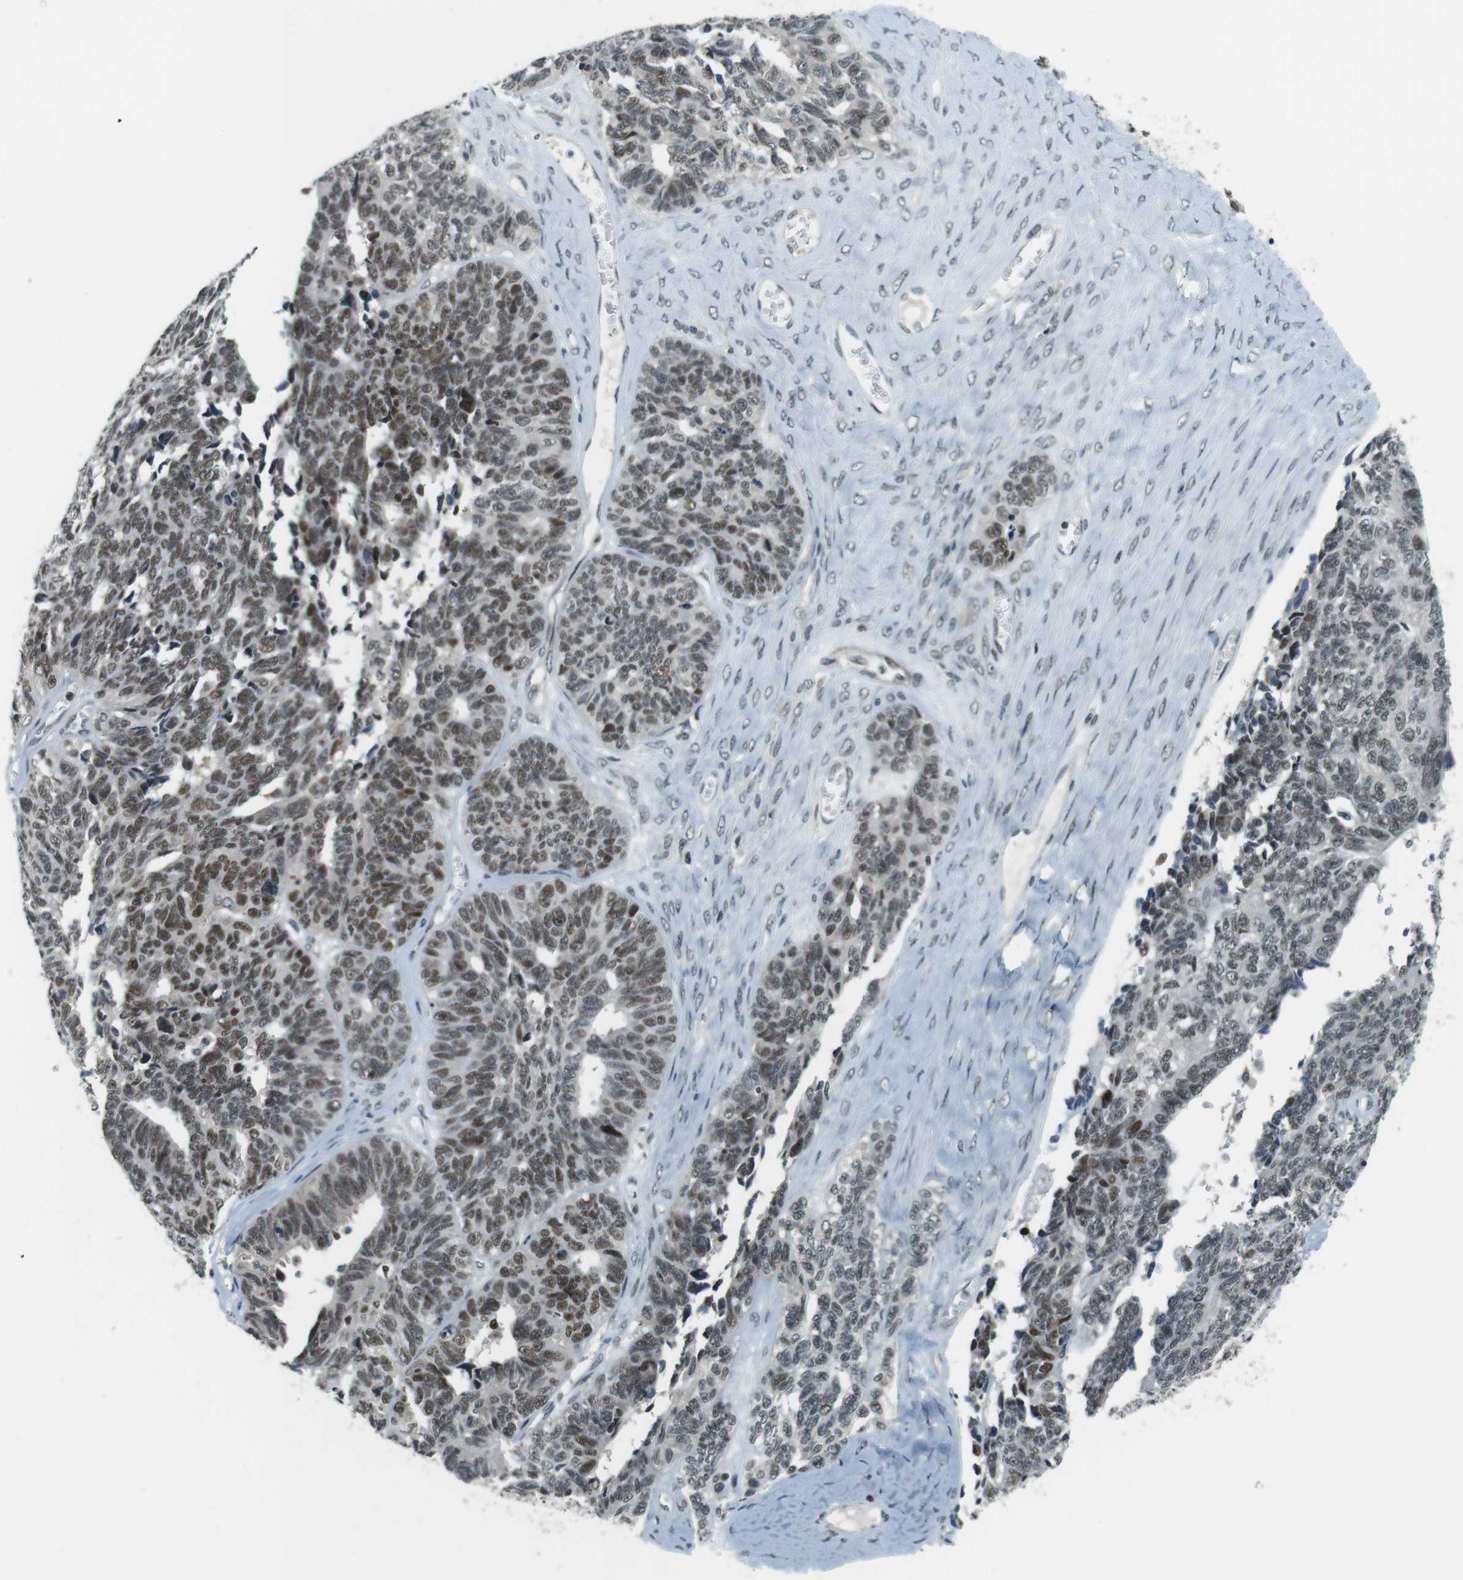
{"staining": {"intensity": "moderate", "quantity": ">75%", "location": "nuclear"}, "tissue": "ovarian cancer", "cell_type": "Tumor cells", "image_type": "cancer", "snomed": [{"axis": "morphology", "description": "Cystadenocarcinoma, serous, NOS"}, {"axis": "topography", "description": "Ovary"}], "caption": "Protein expression analysis of serous cystadenocarcinoma (ovarian) demonstrates moderate nuclear expression in about >75% of tumor cells.", "gene": "BRD4", "patient": {"sex": "female", "age": 79}}